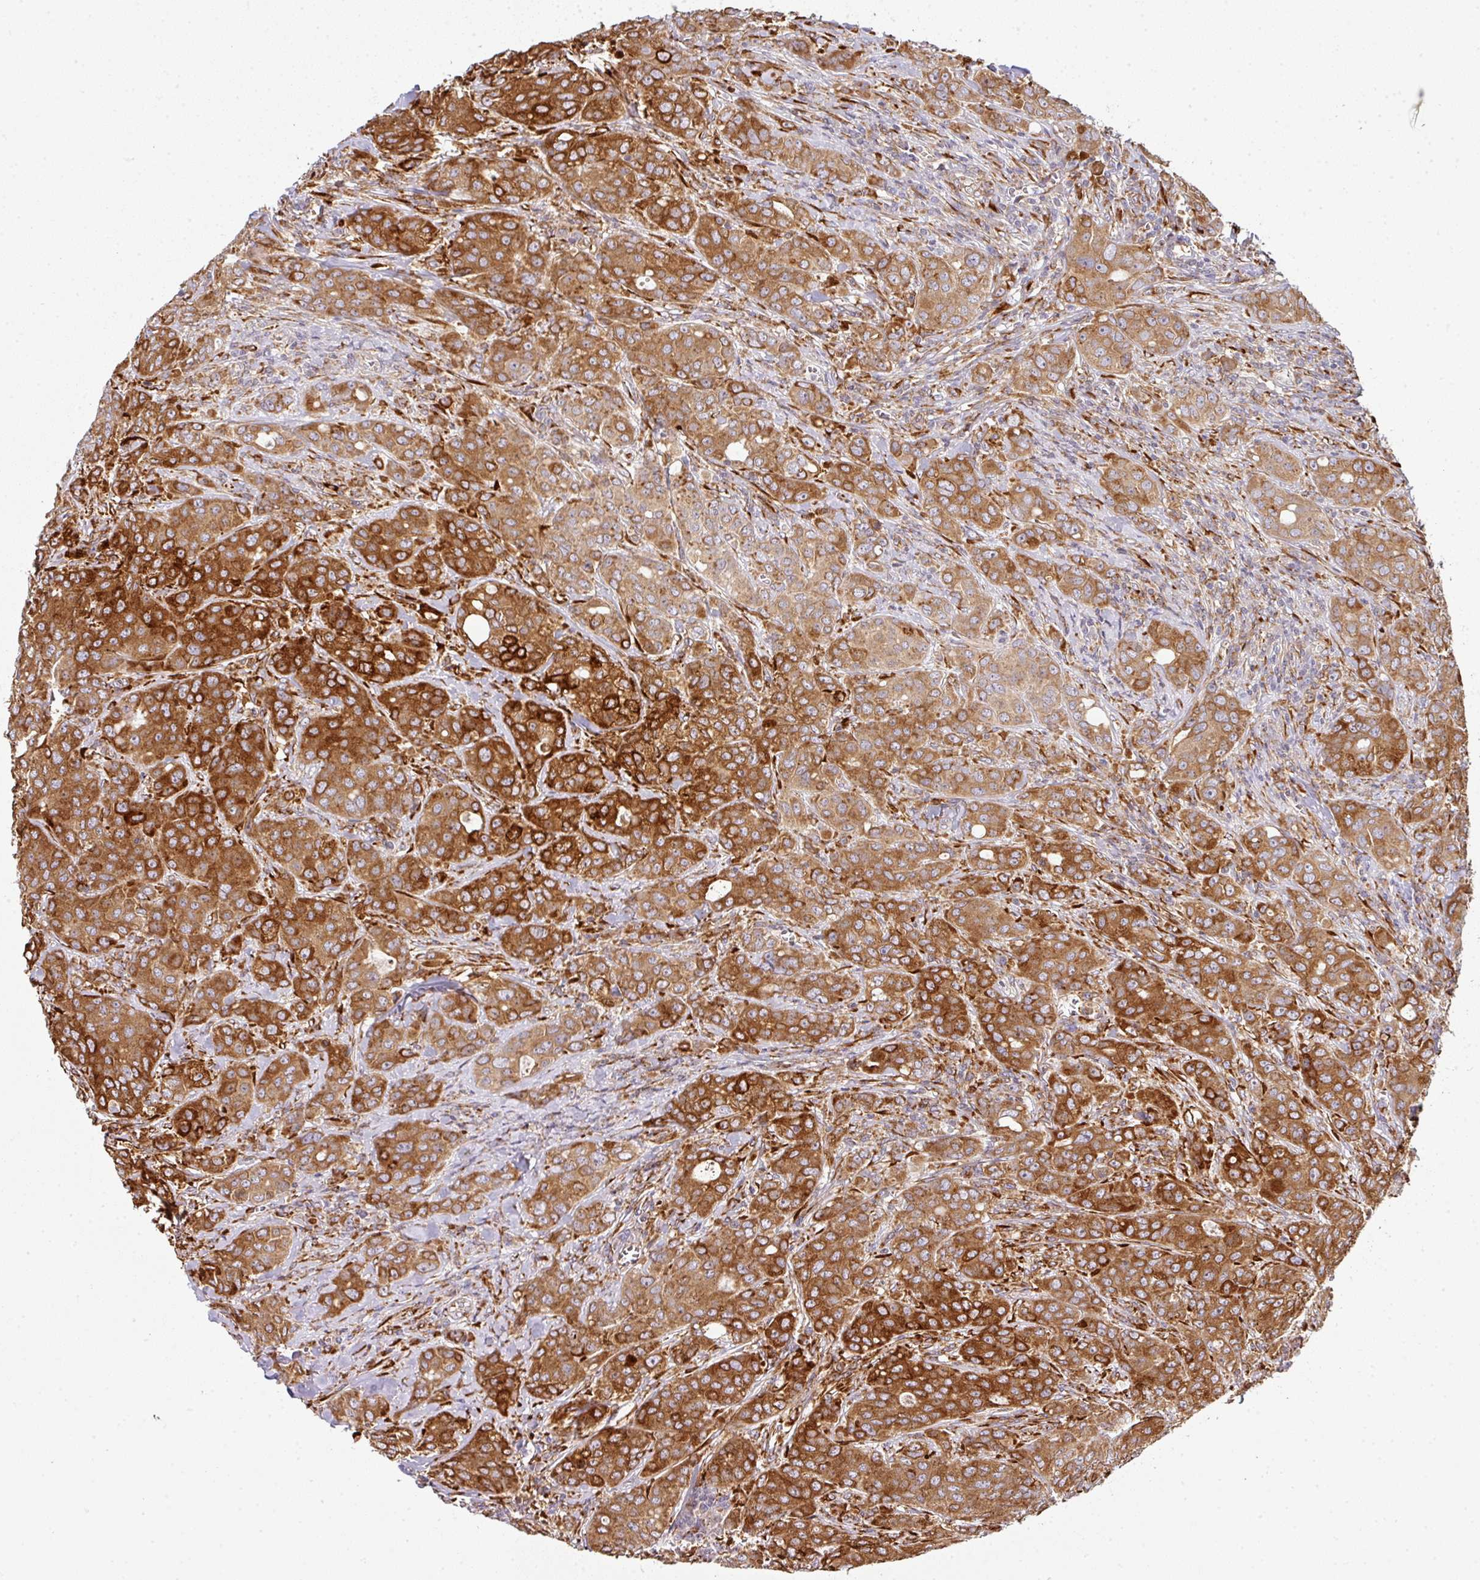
{"staining": {"intensity": "strong", "quantity": ">75%", "location": "cytoplasmic/membranous"}, "tissue": "breast cancer", "cell_type": "Tumor cells", "image_type": "cancer", "snomed": [{"axis": "morphology", "description": "Duct carcinoma"}, {"axis": "topography", "description": "Breast"}], "caption": "Human intraductal carcinoma (breast) stained for a protein (brown) reveals strong cytoplasmic/membranous positive positivity in approximately >75% of tumor cells.", "gene": "ZNF268", "patient": {"sex": "female", "age": 43}}